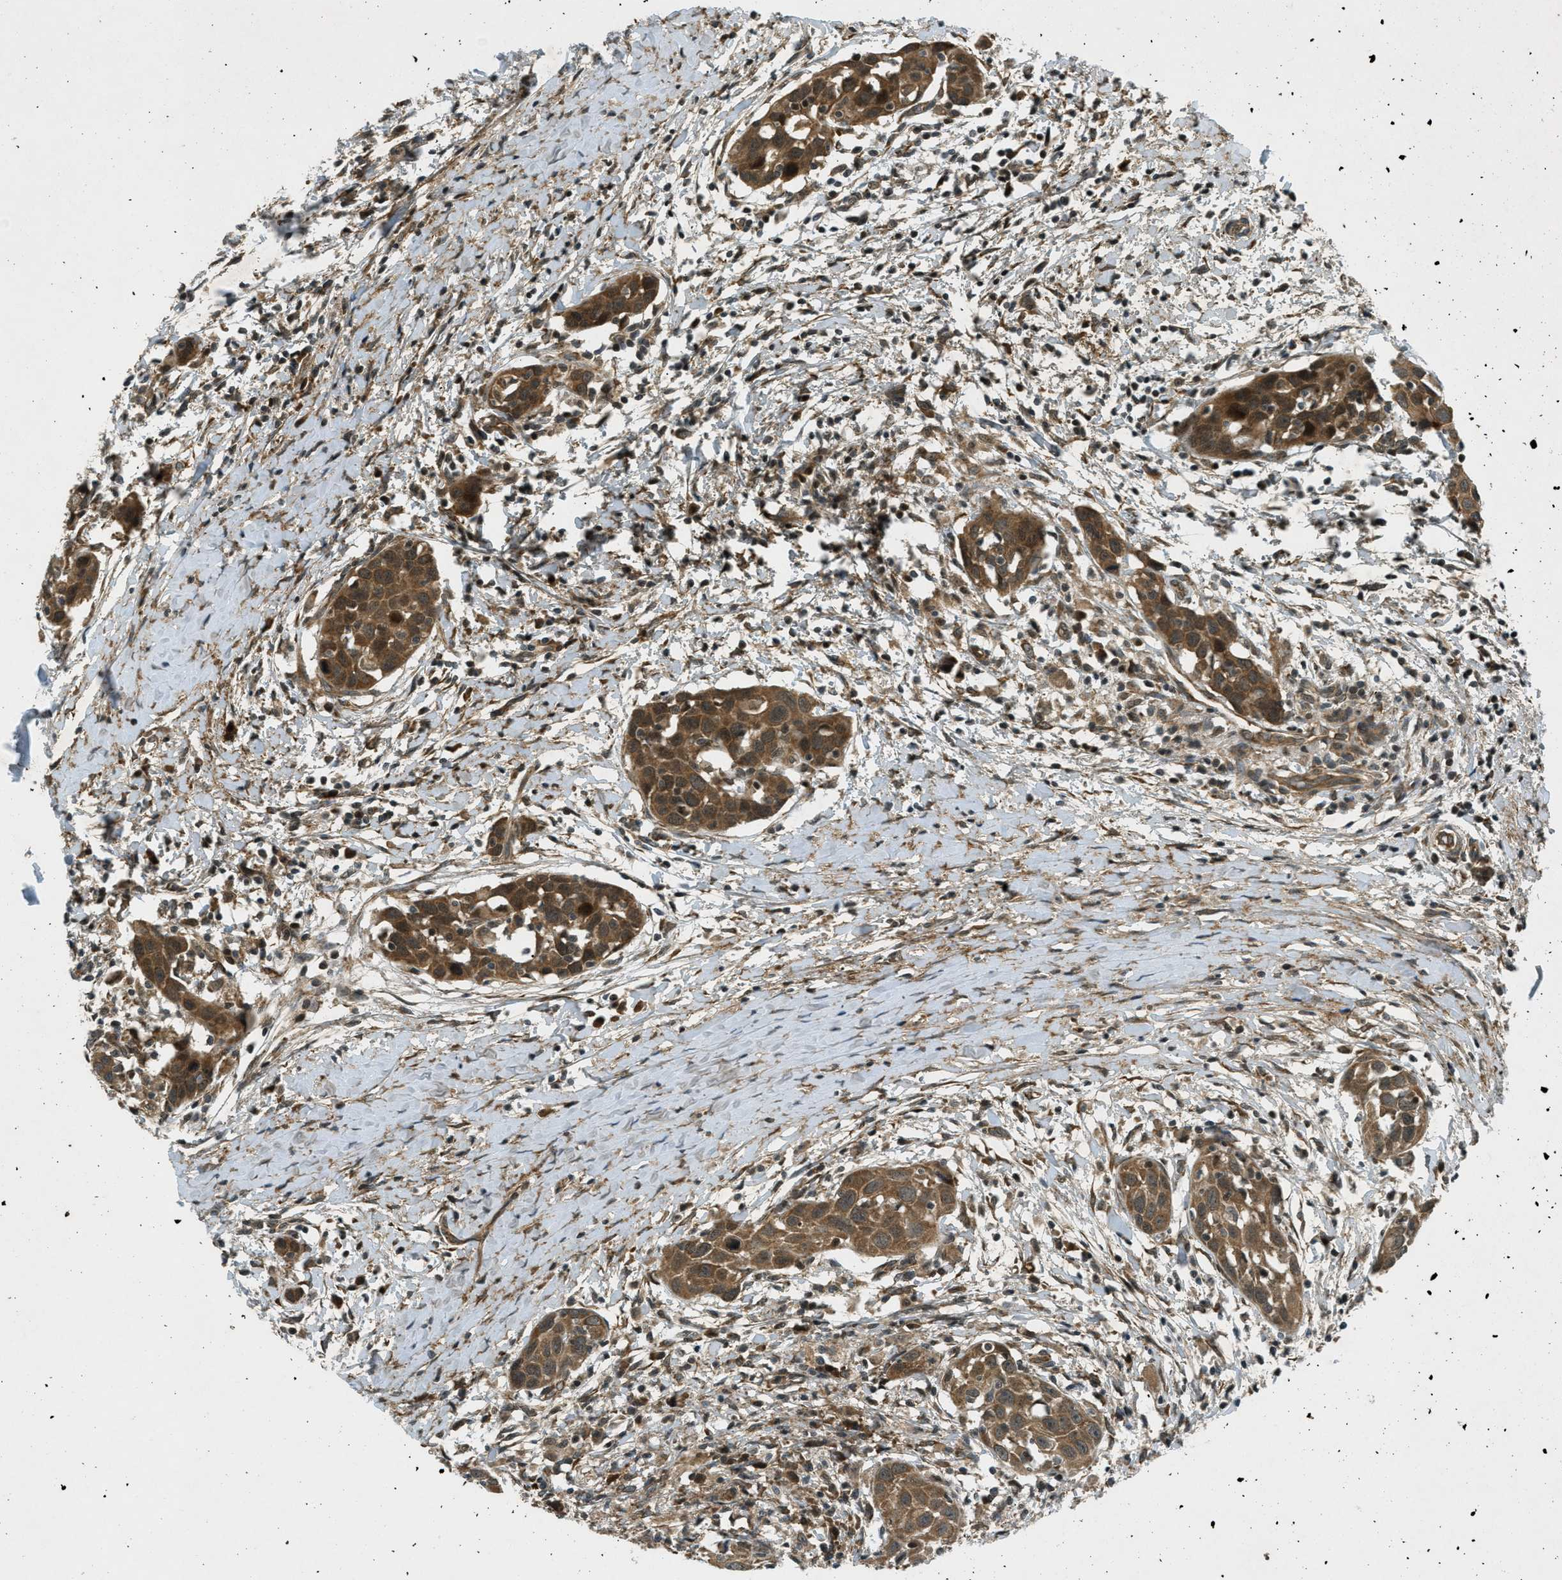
{"staining": {"intensity": "moderate", "quantity": ">75%", "location": "cytoplasmic/membranous"}, "tissue": "head and neck cancer", "cell_type": "Tumor cells", "image_type": "cancer", "snomed": [{"axis": "morphology", "description": "Squamous cell carcinoma, NOS"}, {"axis": "topography", "description": "Oral tissue"}, {"axis": "topography", "description": "Head-Neck"}], "caption": "IHC of head and neck squamous cell carcinoma exhibits medium levels of moderate cytoplasmic/membranous expression in approximately >75% of tumor cells.", "gene": "EIF2AK3", "patient": {"sex": "female", "age": 50}}